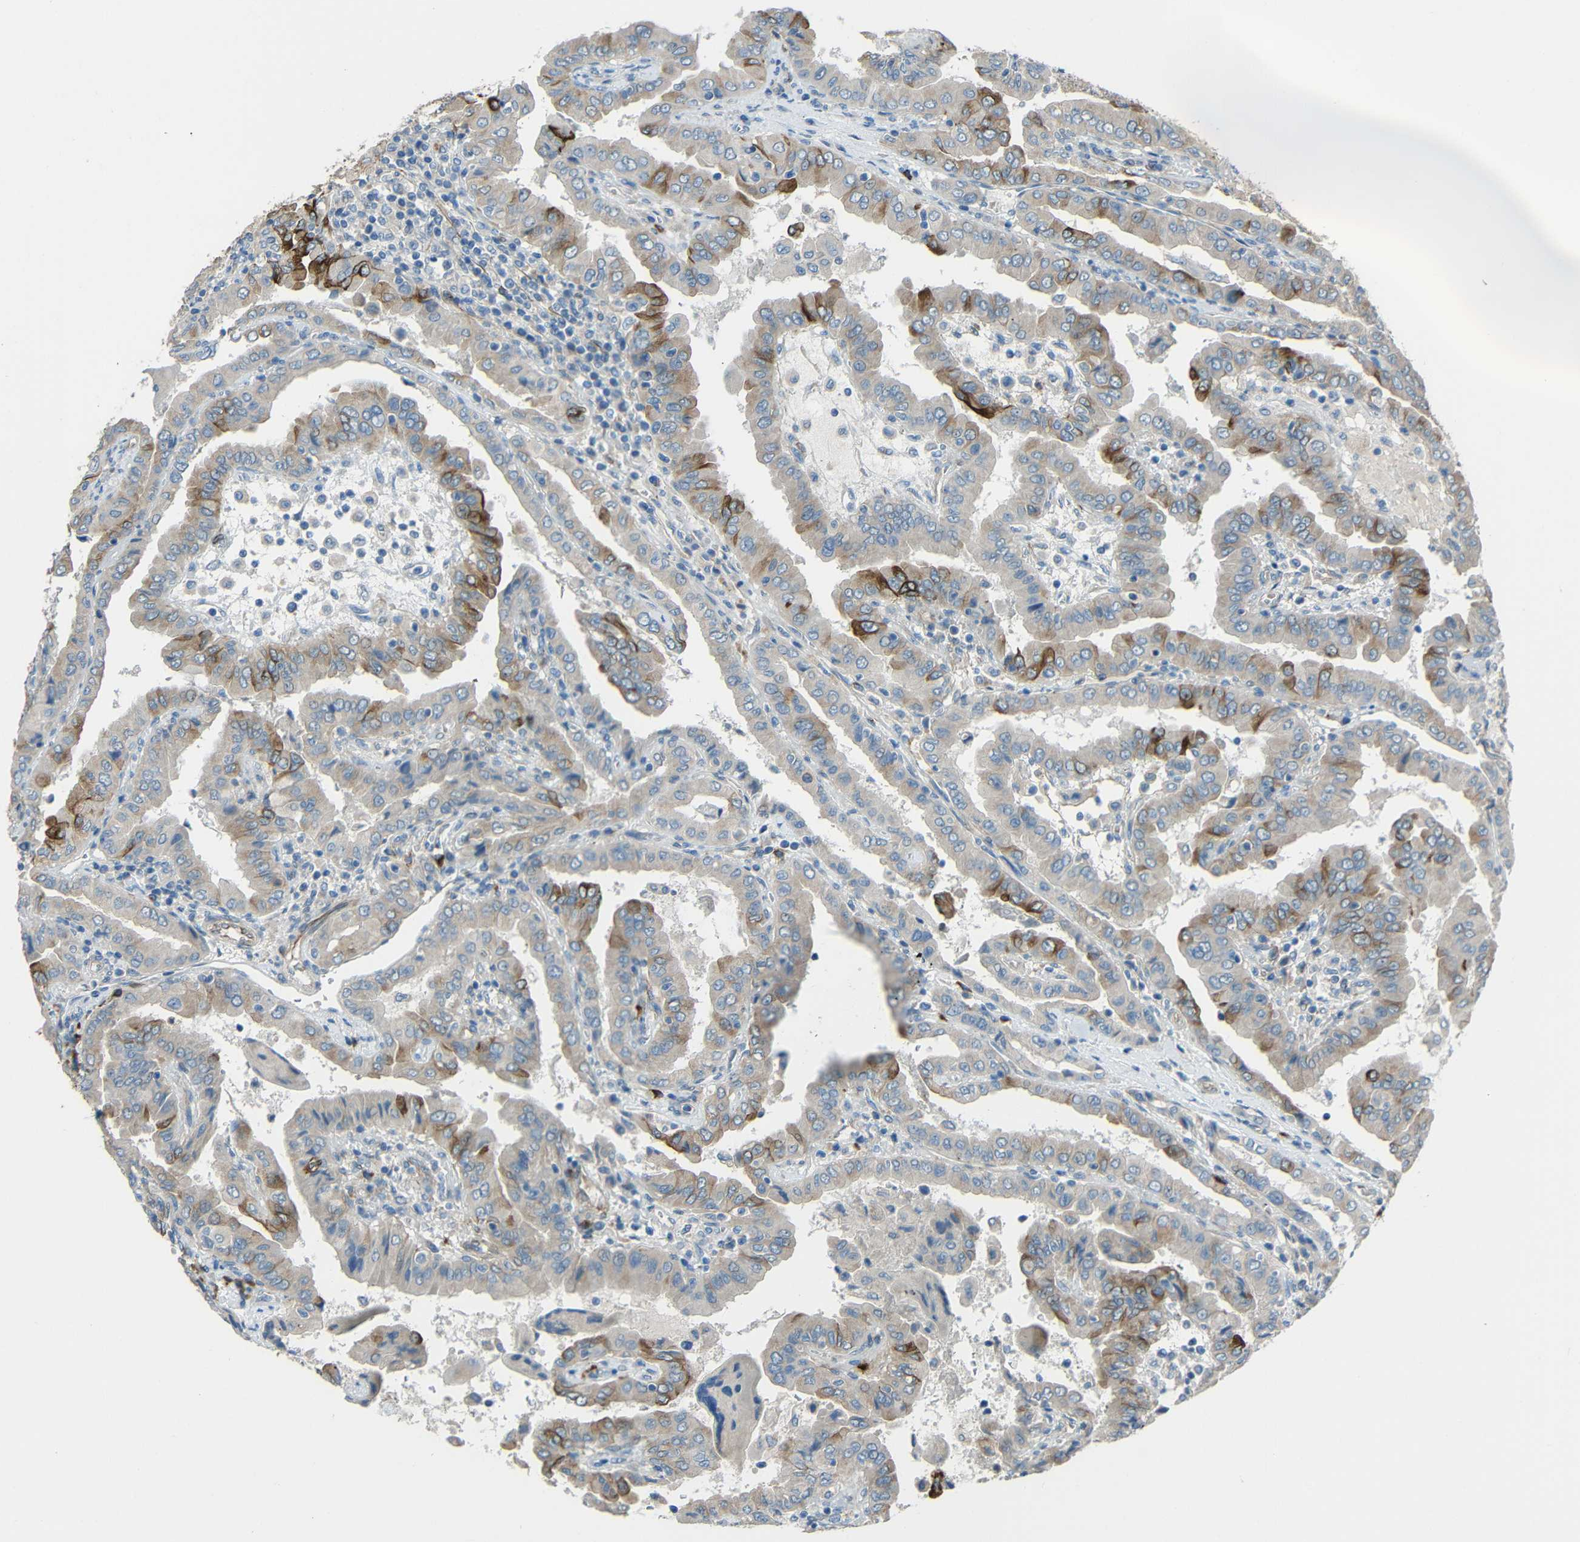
{"staining": {"intensity": "strong", "quantity": "<25%", "location": "cytoplasmic/membranous"}, "tissue": "thyroid cancer", "cell_type": "Tumor cells", "image_type": "cancer", "snomed": [{"axis": "morphology", "description": "Papillary adenocarcinoma, NOS"}, {"axis": "topography", "description": "Thyroid gland"}], "caption": "Immunohistochemical staining of human thyroid cancer (papillary adenocarcinoma) displays strong cytoplasmic/membranous protein staining in about <25% of tumor cells.", "gene": "DCLK1", "patient": {"sex": "male", "age": 33}}